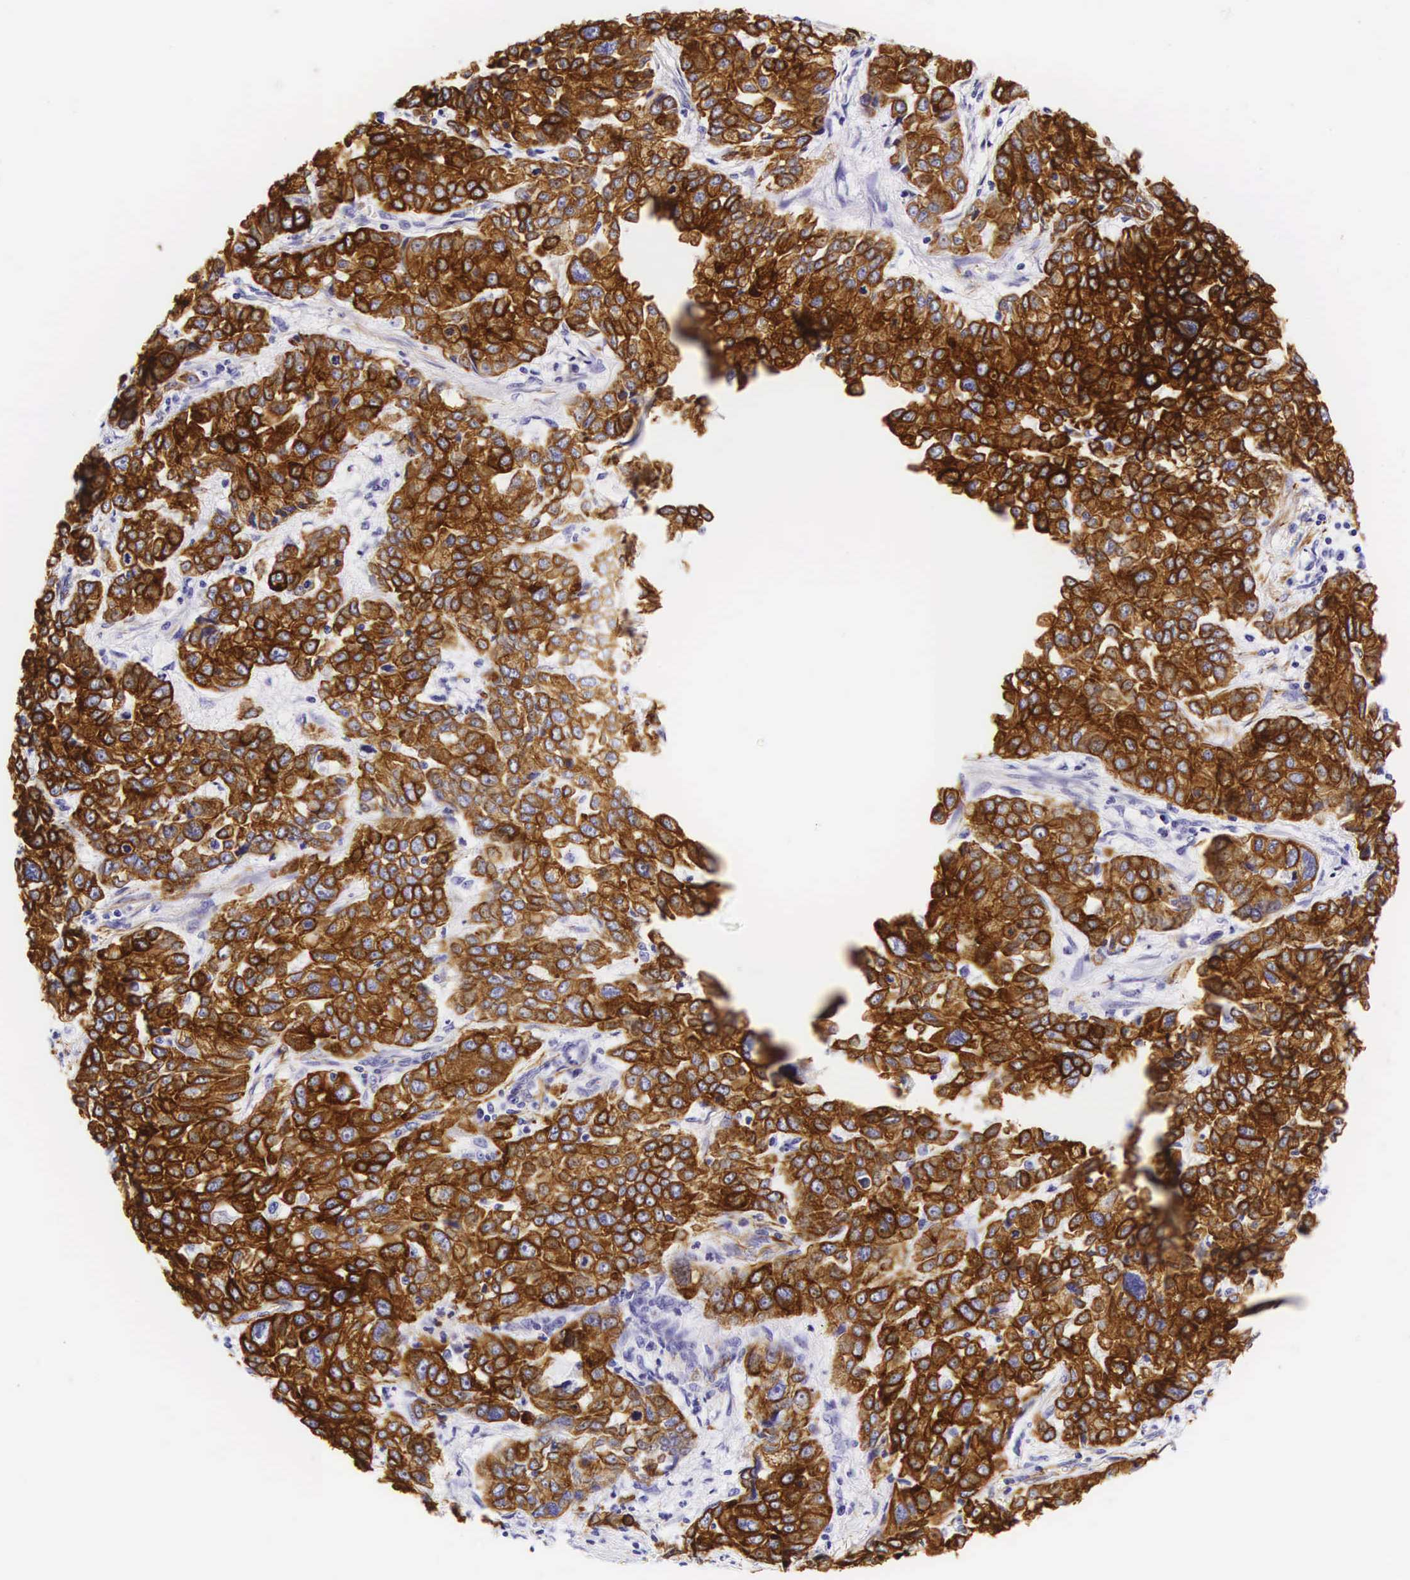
{"staining": {"intensity": "strong", "quantity": ">75%", "location": "cytoplasmic/membranous"}, "tissue": "pancreatic cancer", "cell_type": "Tumor cells", "image_type": "cancer", "snomed": [{"axis": "morphology", "description": "Adenocarcinoma, NOS"}, {"axis": "topography", "description": "Pancreas"}], "caption": "Protein staining of adenocarcinoma (pancreatic) tissue shows strong cytoplasmic/membranous staining in approximately >75% of tumor cells.", "gene": "KRT18", "patient": {"sex": "female", "age": 52}}